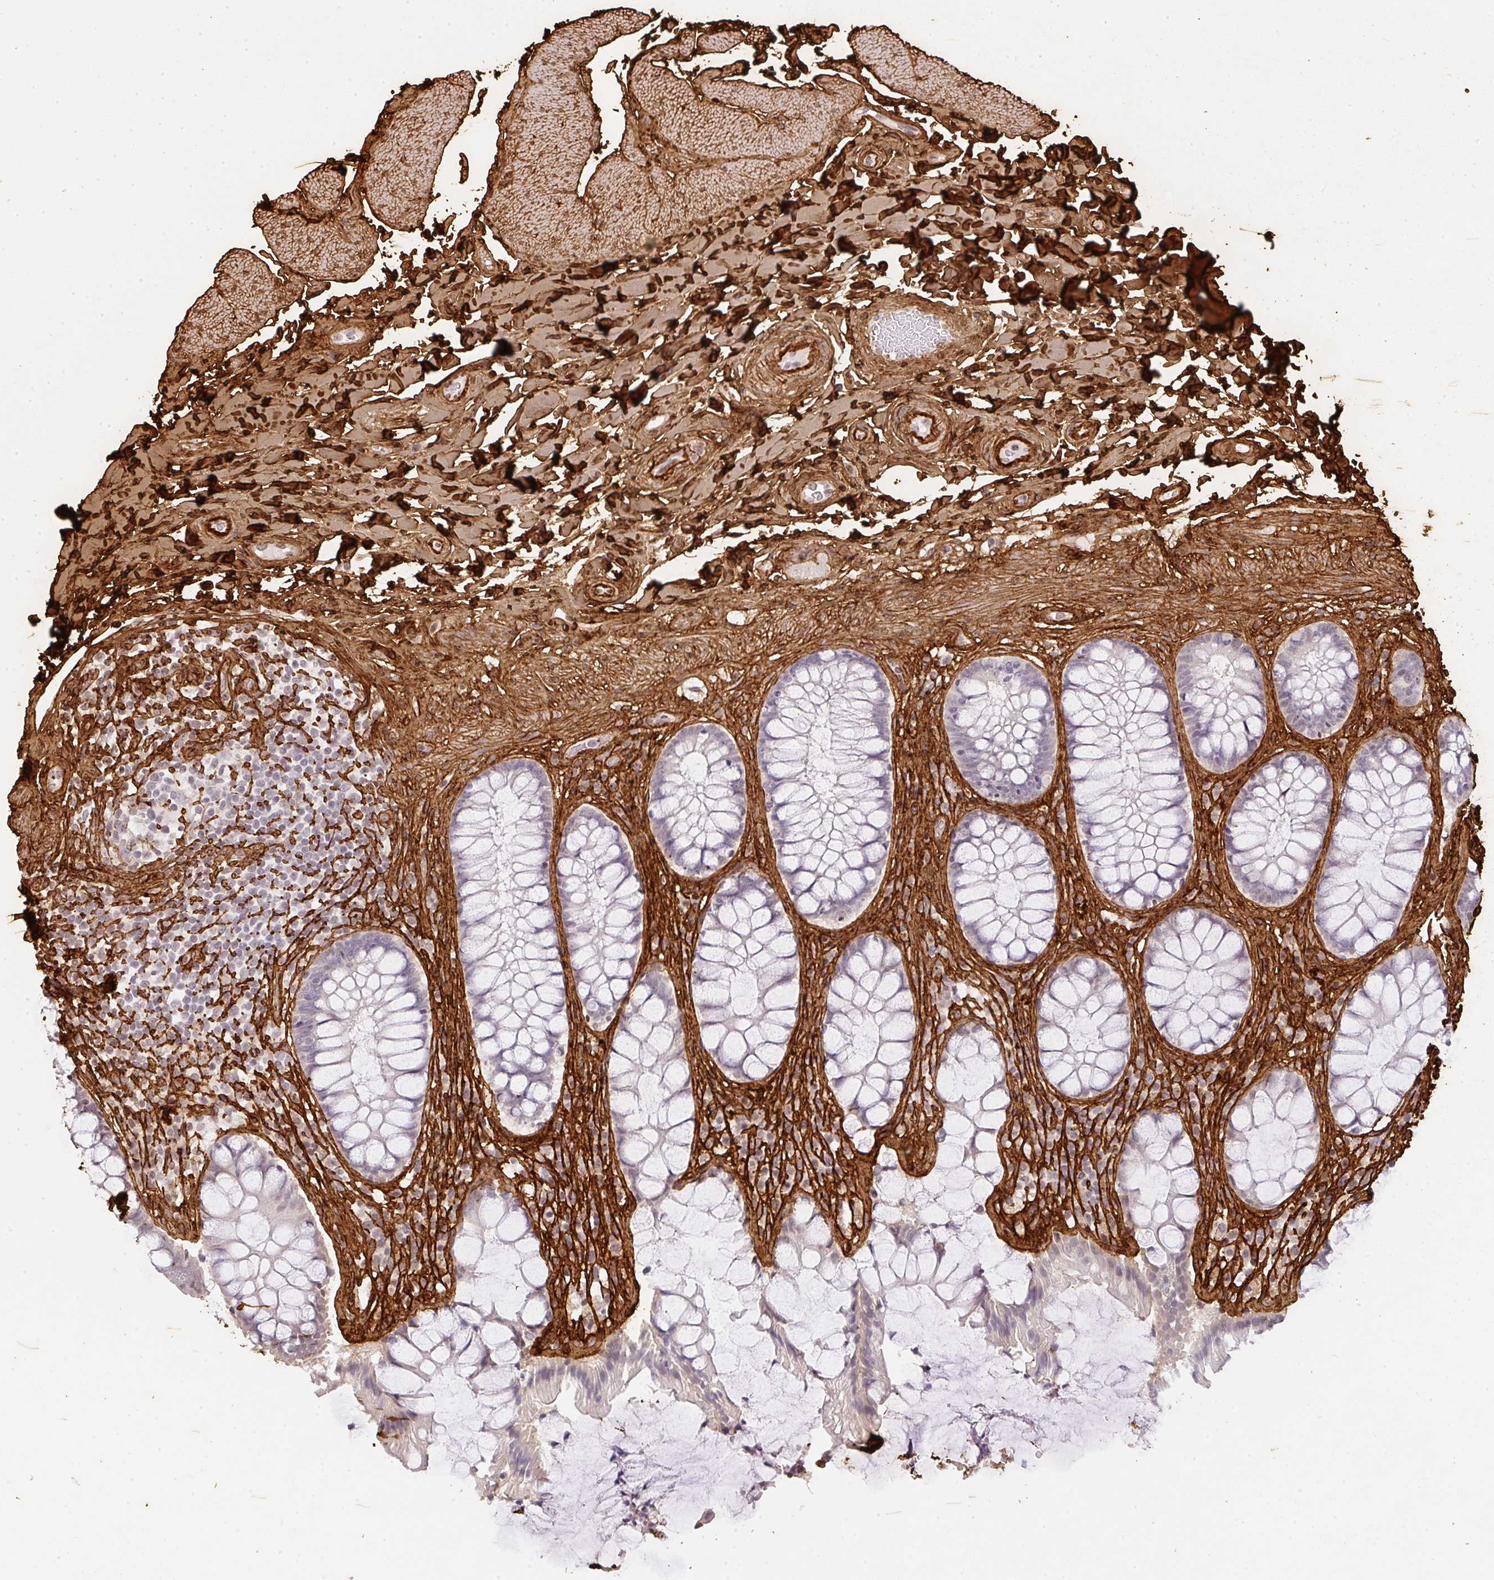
{"staining": {"intensity": "negative", "quantity": "none", "location": "none"}, "tissue": "rectum", "cell_type": "Glandular cells", "image_type": "normal", "snomed": [{"axis": "morphology", "description": "Normal tissue, NOS"}, {"axis": "topography", "description": "Rectum"}], "caption": "Immunohistochemical staining of benign rectum reveals no significant expression in glandular cells. Nuclei are stained in blue.", "gene": "COL3A1", "patient": {"sex": "female", "age": 58}}